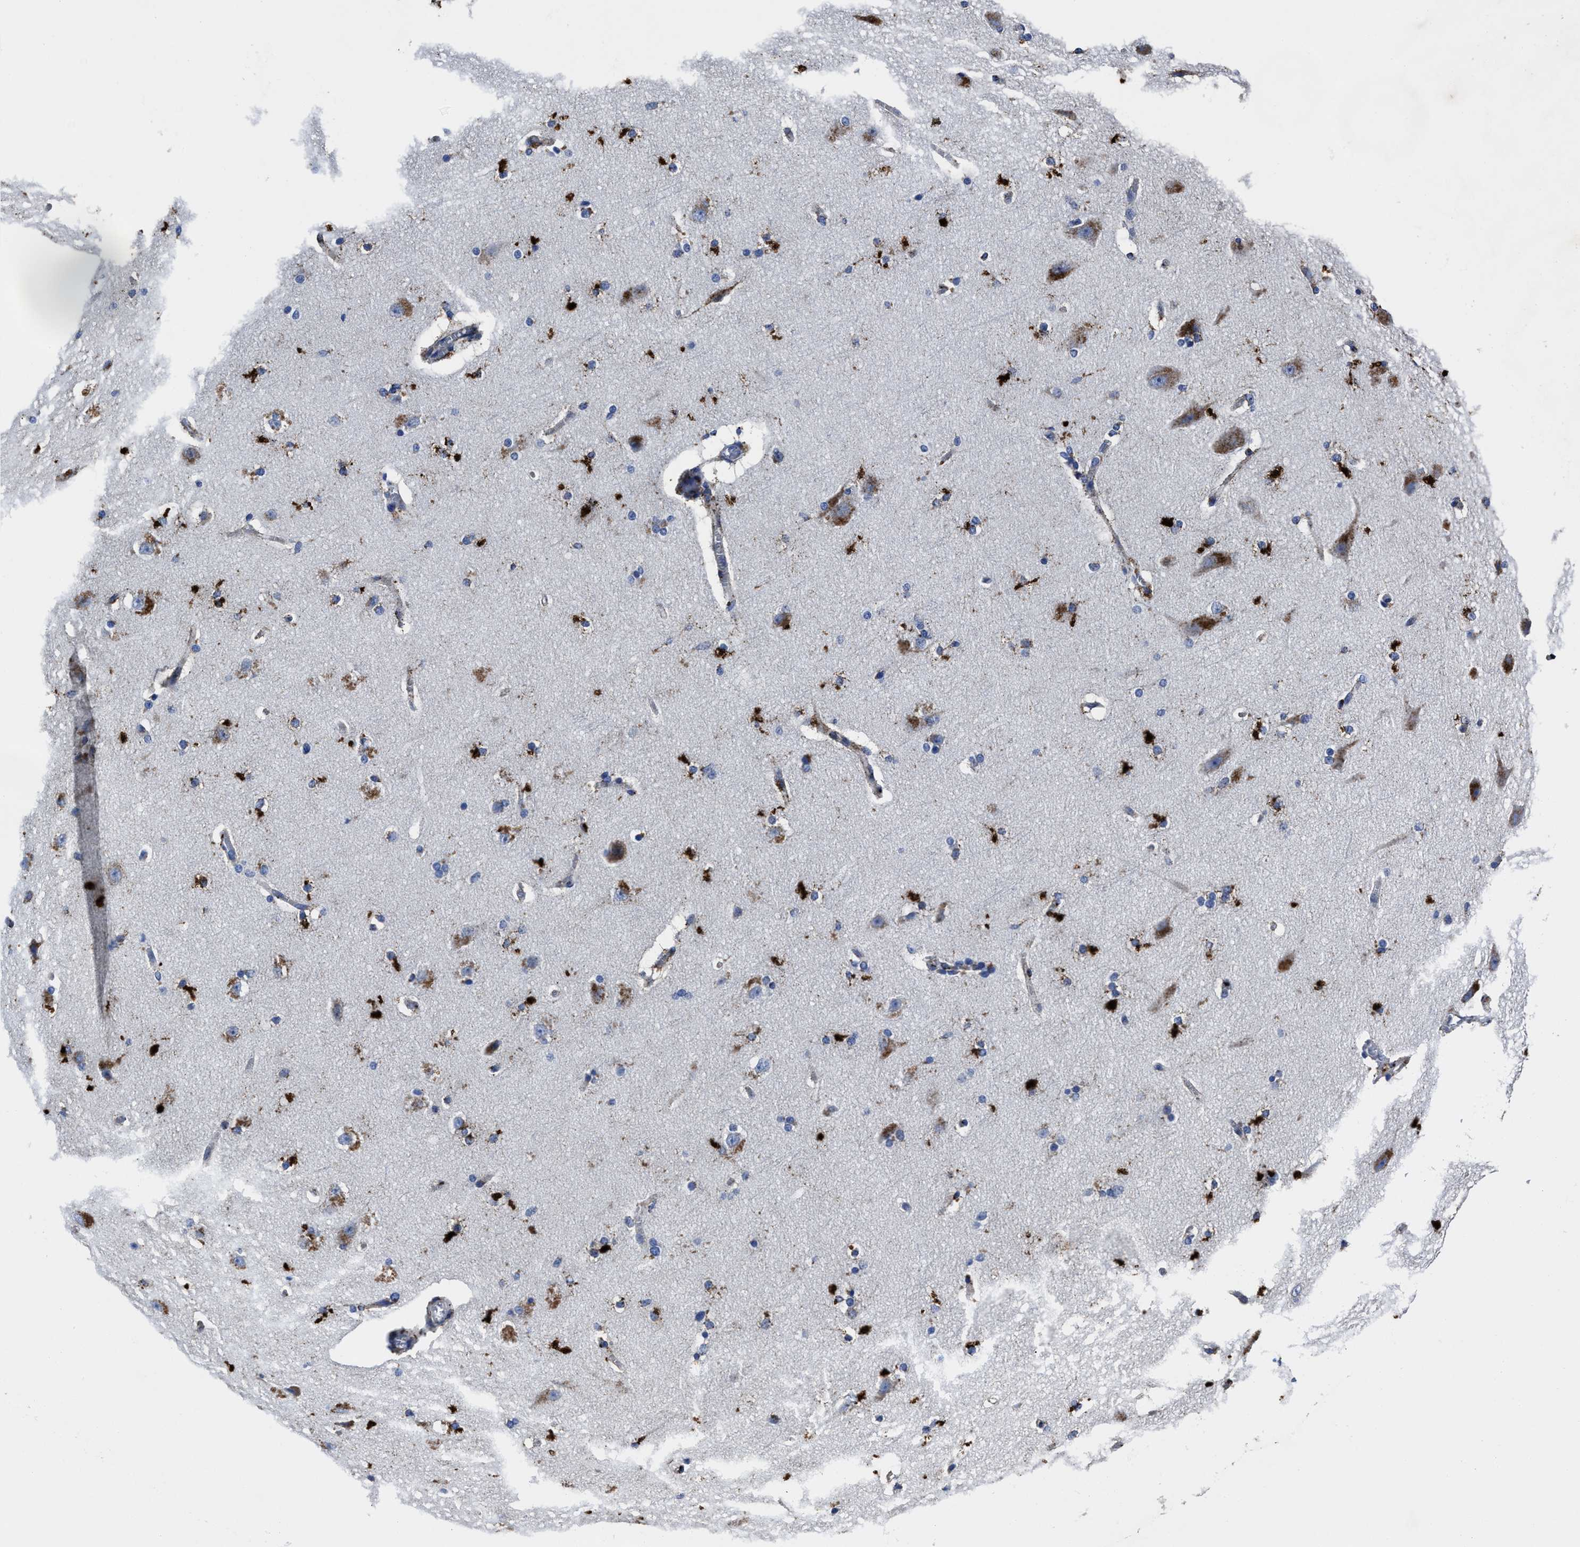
{"staining": {"intensity": "moderate", "quantity": "25%-75%", "location": "cytoplasmic/membranous"}, "tissue": "cerebral cortex", "cell_type": "Endothelial cells", "image_type": "normal", "snomed": [{"axis": "morphology", "description": "Normal tissue, NOS"}, {"axis": "topography", "description": "Cerebral cortex"}, {"axis": "topography", "description": "Hippocampus"}], "caption": "Normal cerebral cortex shows moderate cytoplasmic/membranous positivity in approximately 25%-75% of endothelial cells.", "gene": "LAMTOR4", "patient": {"sex": "female", "age": 19}}